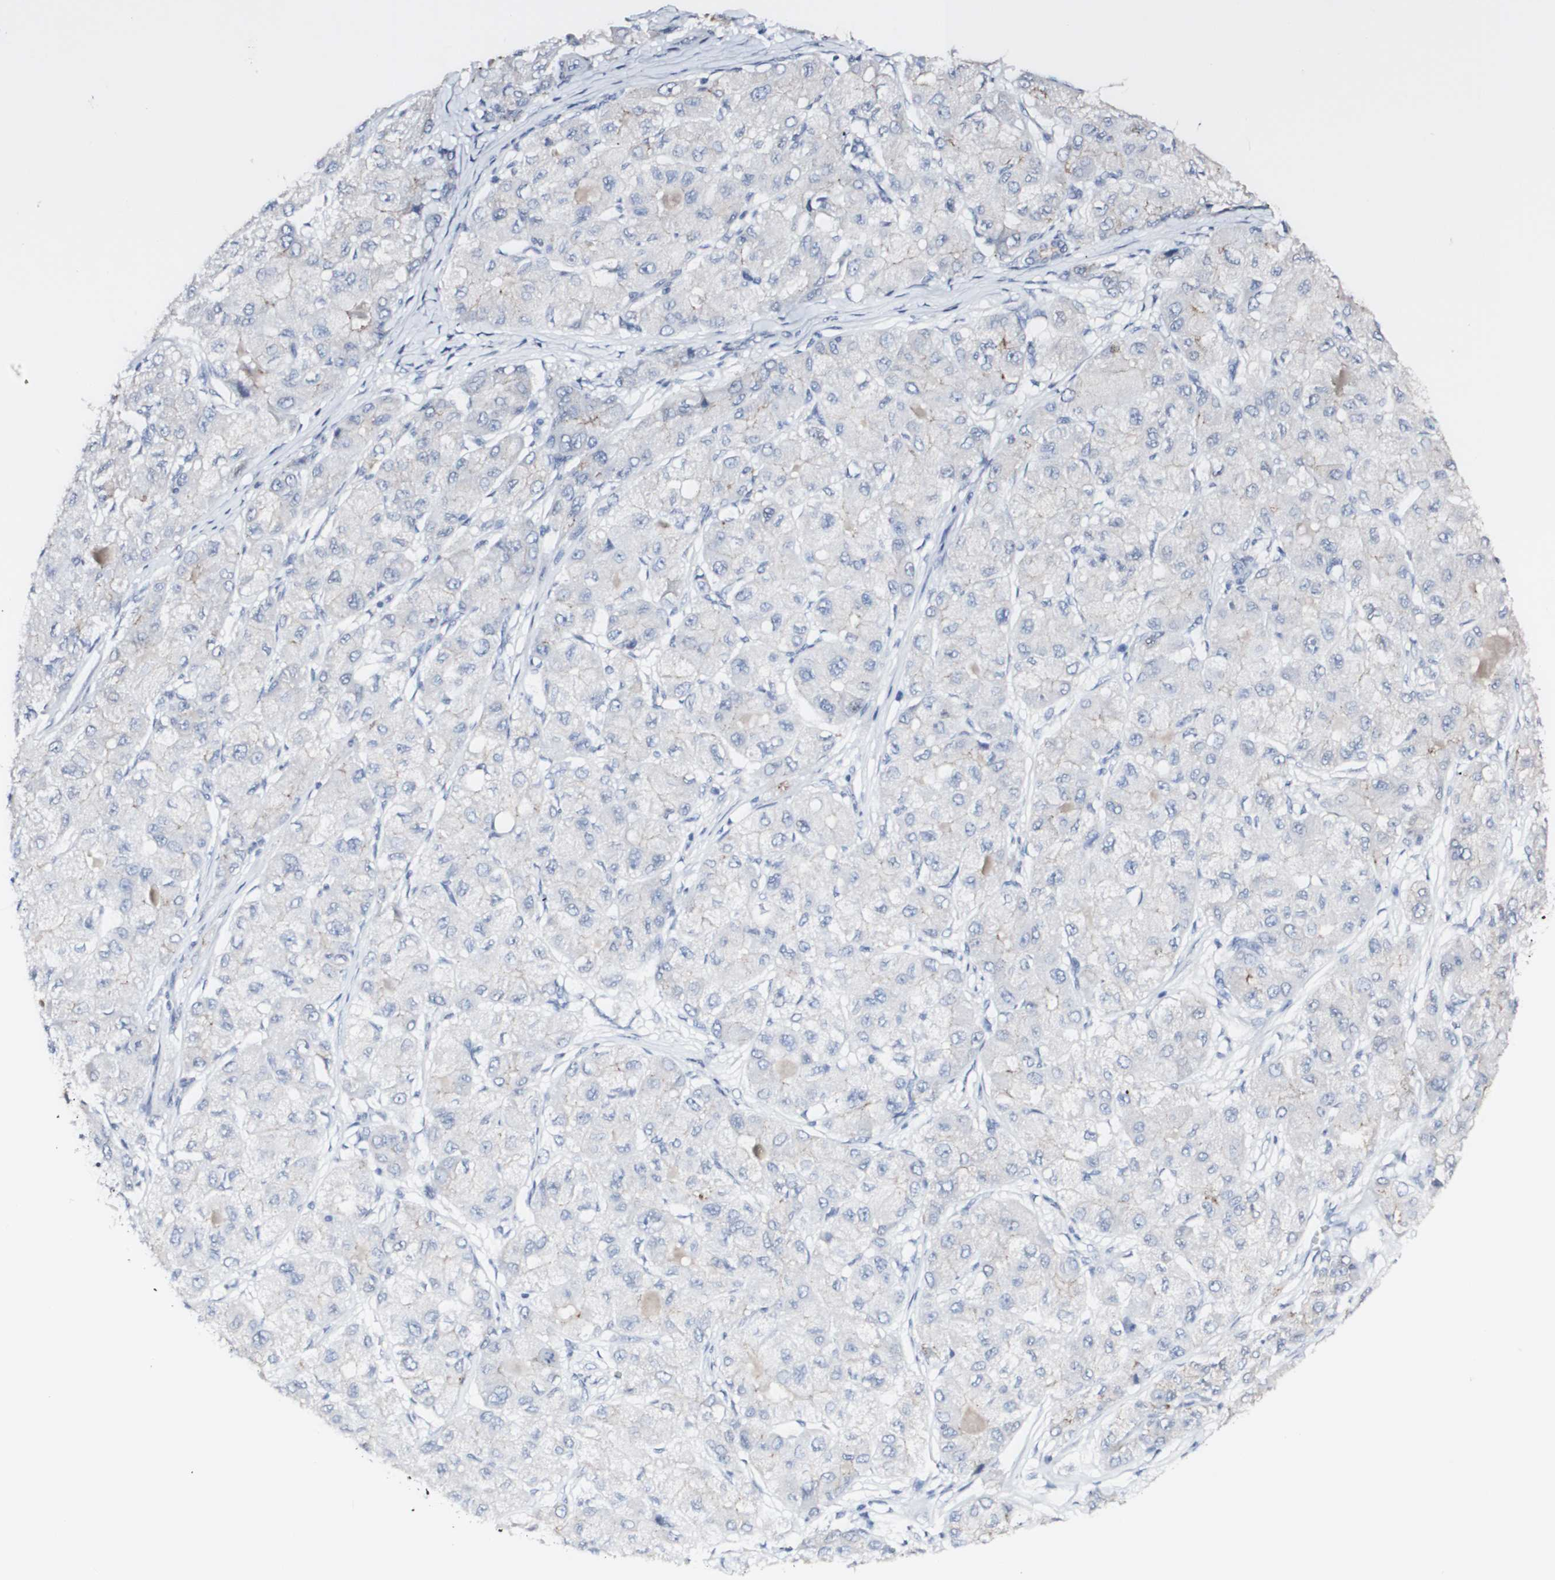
{"staining": {"intensity": "weak", "quantity": "<25%", "location": "cytoplasmic/membranous"}, "tissue": "liver cancer", "cell_type": "Tumor cells", "image_type": "cancer", "snomed": [{"axis": "morphology", "description": "Carcinoma, Hepatocellular, NOS"}, {"axis": "topography", "description": "Liver"}], "caption": "The immunohistochemistry photomicrograph has no significant expression in tumor cells of hepatocellular carcinoma (liver) tissue. (Brightfield microscopy of DAB (3,3'-diaminobenzidine) immunohistochemistry at high magnification).", "gene": "DSC2", "patient": {"sex": "male", "age": 80}}